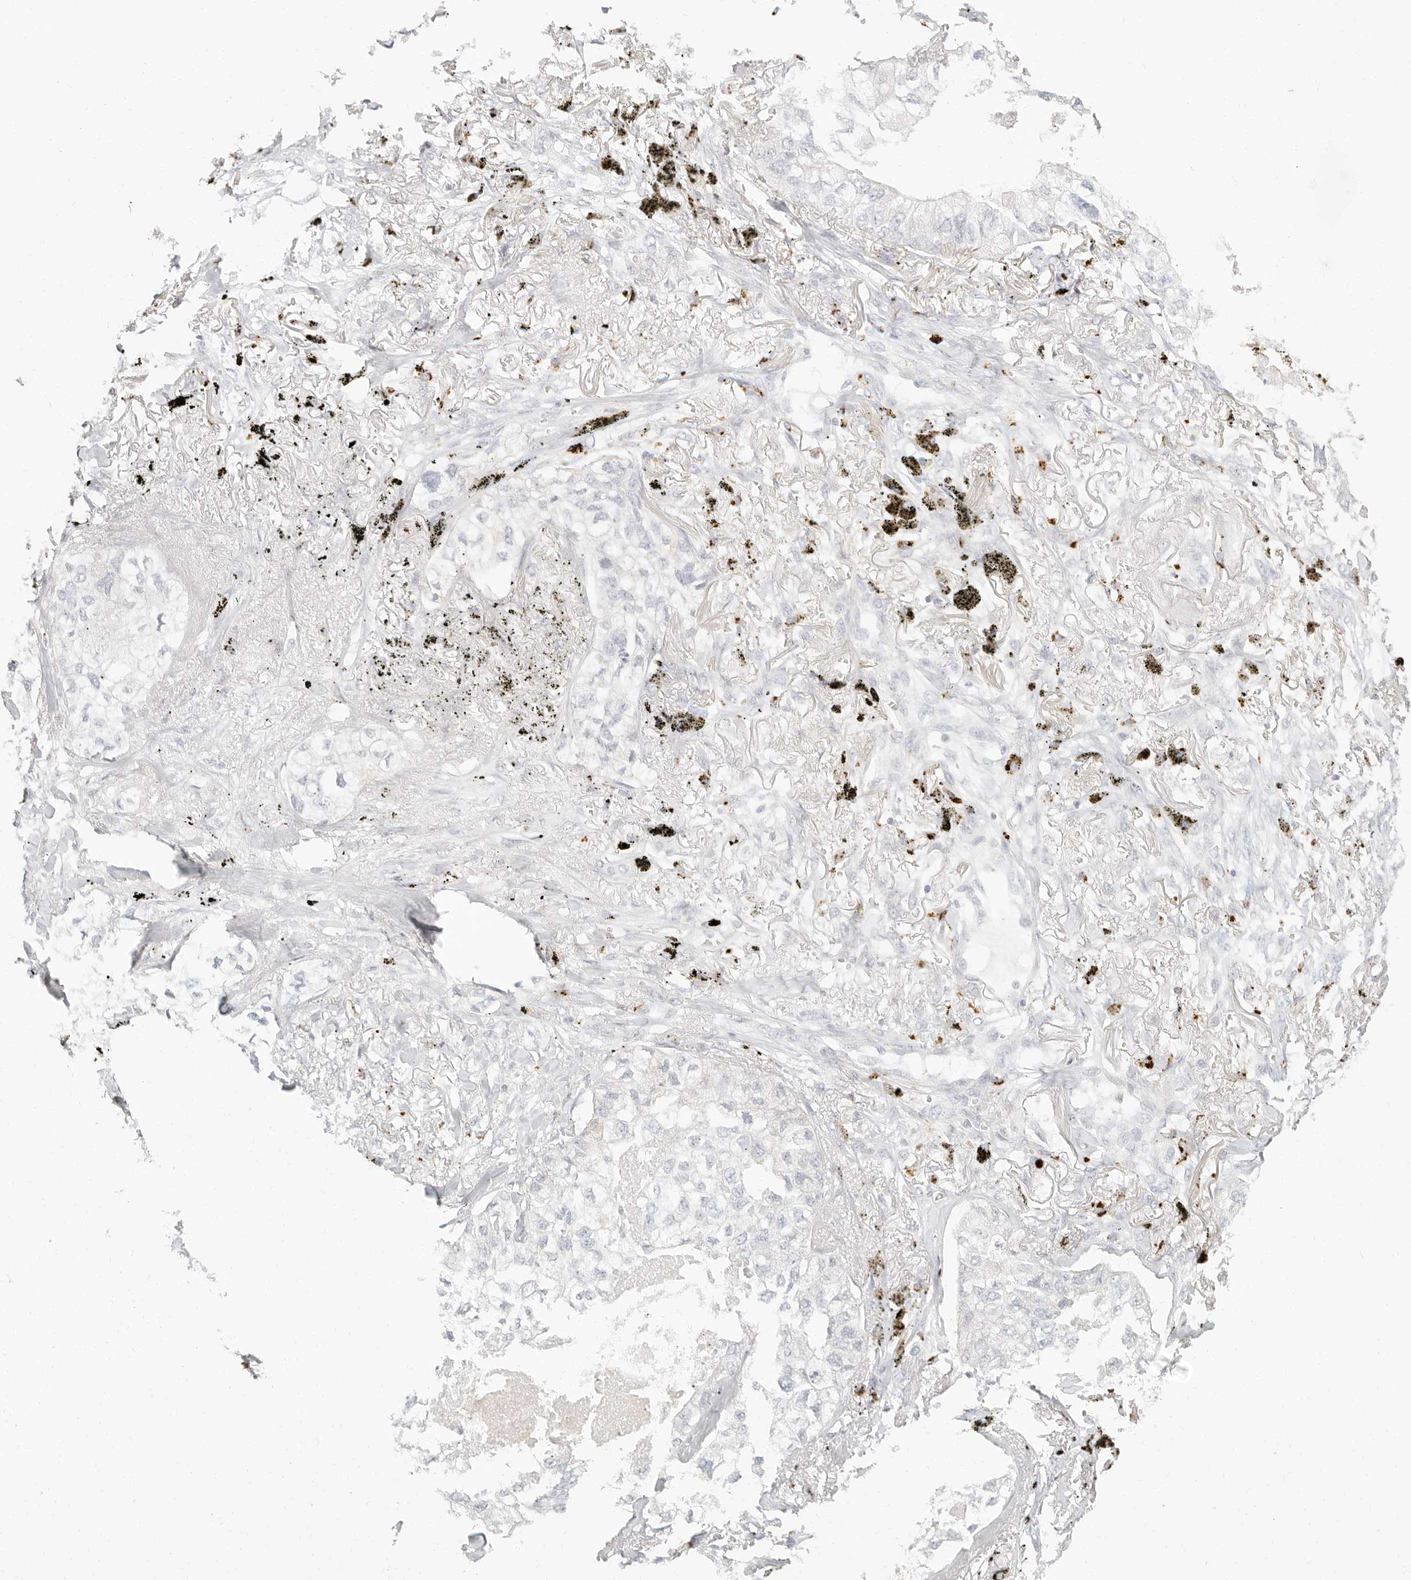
{"staining": {"intensity": "negative", "quantity": "none", "location": "none"}, "tissue": "lung cancer", "cell_type": "Tumor cells", "image_type": "cancer", "snomed": [{"axis": "morphology", "description": "Adenocarcinoma, NOS"}, {"axis": "topography", "description": "Lung"}], "caption": "Human lung adenocarcinoma stained for a protein using IHC displays no expression in tumor cells.", "gene": "RNASET2", "patient": {"sex": "male", "age": 65}}